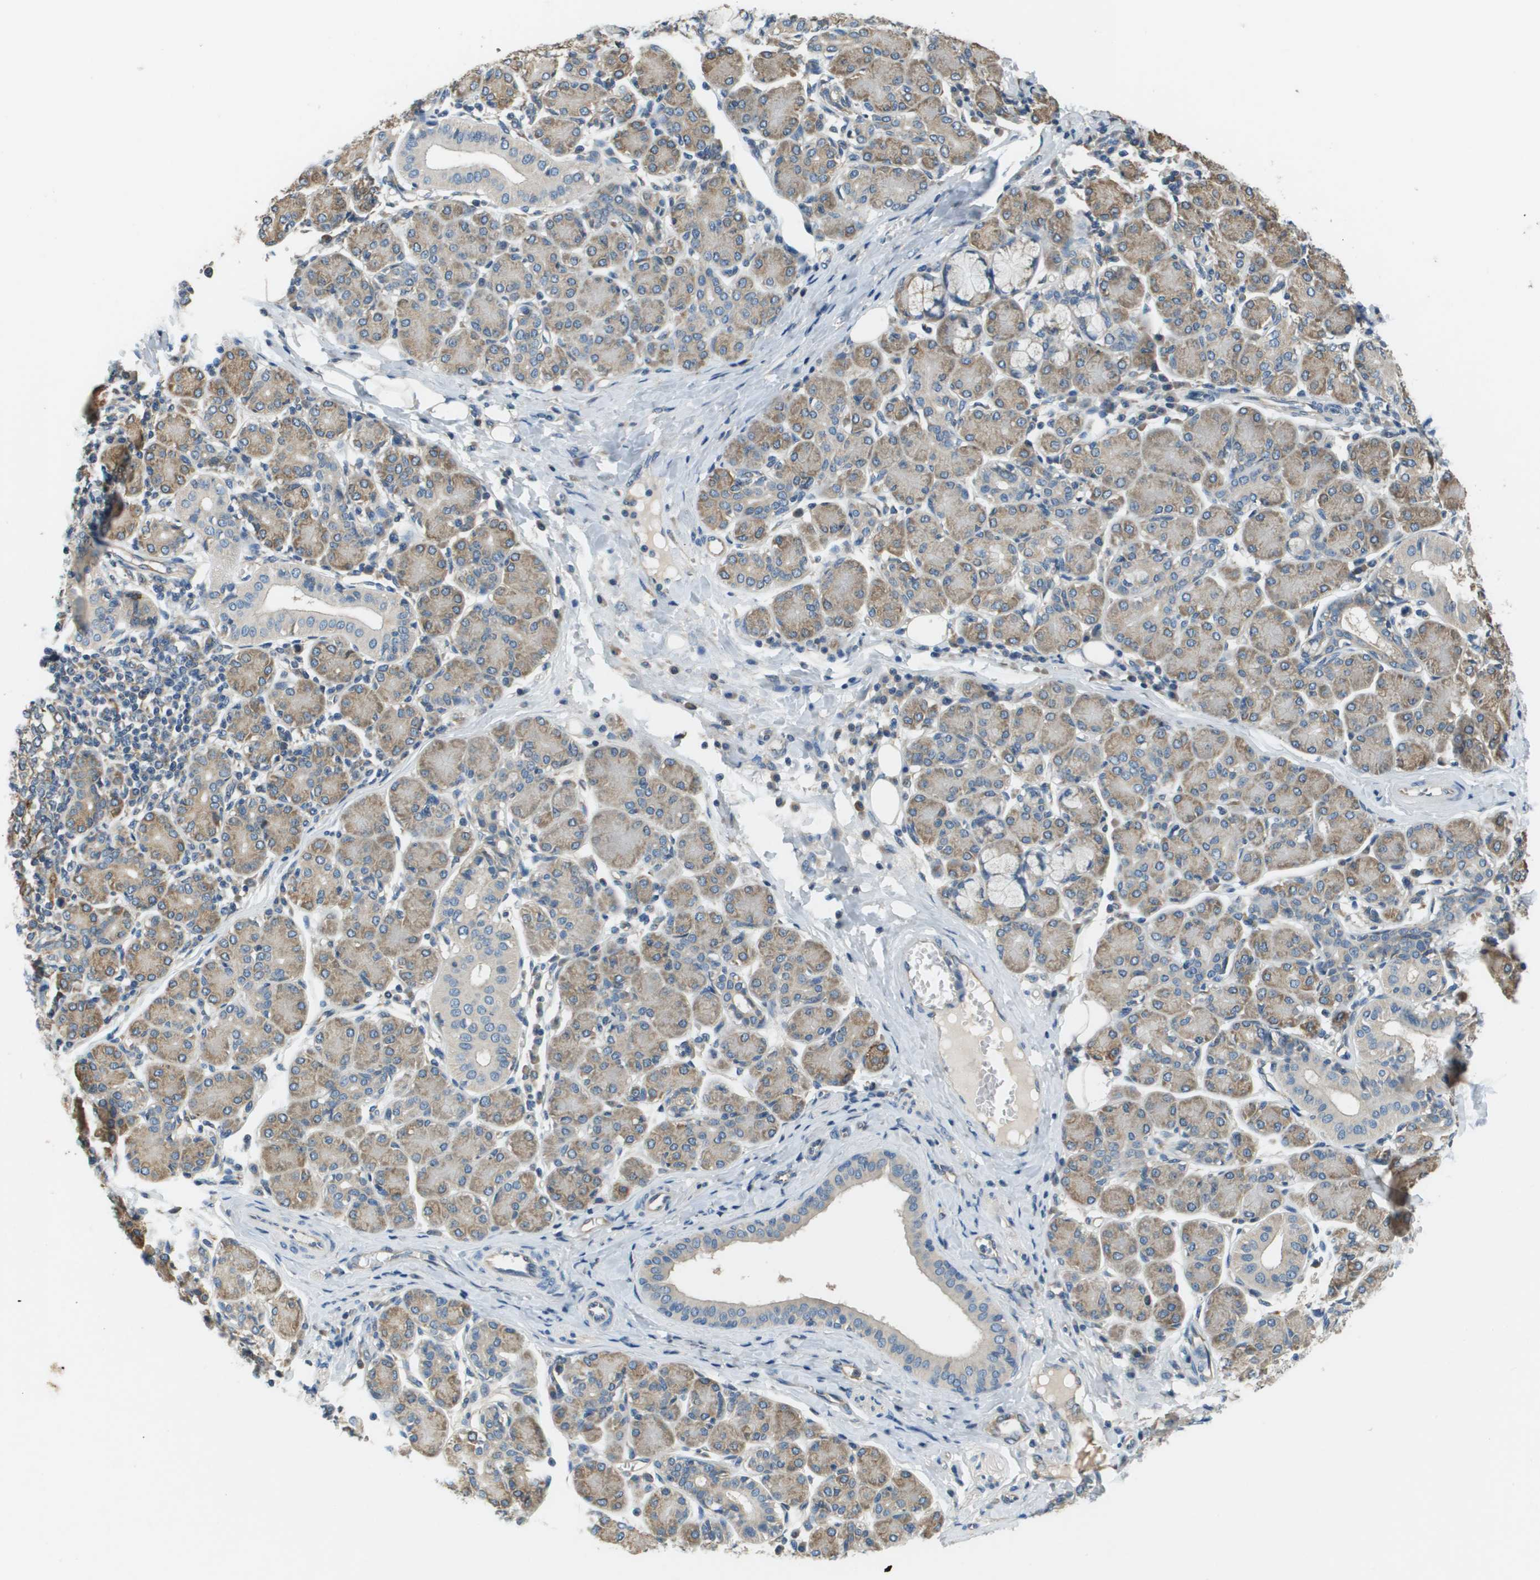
{"staining": {"intensity": "weak", "quantity": "25%-75%", "location": "cytoplasmic/membranous"}, "tissue": "salivary gland", "cell_type": "Glandular cells", "image_type": "normal", "snomed": [{"axis": "morphology", "description": "Normal tissue, NOS"}, {"axis": "morphology", "description": "Inflammation, NOS"}, {"axis": "topography", "description": "Lymph node"}, {"axis": "topography", "description": "Salivary gland"}], "caption": "IHC staining of benign salivary gland, which displays low levels of weak cytoplasmic/membranous positivity in about 25%-75% of glandular cells indicating weak cytoplasmic/membranous protein expression. The staining was performed using DAB (3,3'-diaminobenzidine) (brown) for protein detection and nuclei were counterstained in hematoxylin (blue).", "gene": "SAMSN1", "patient": {"sex": "male", "age": 3}}